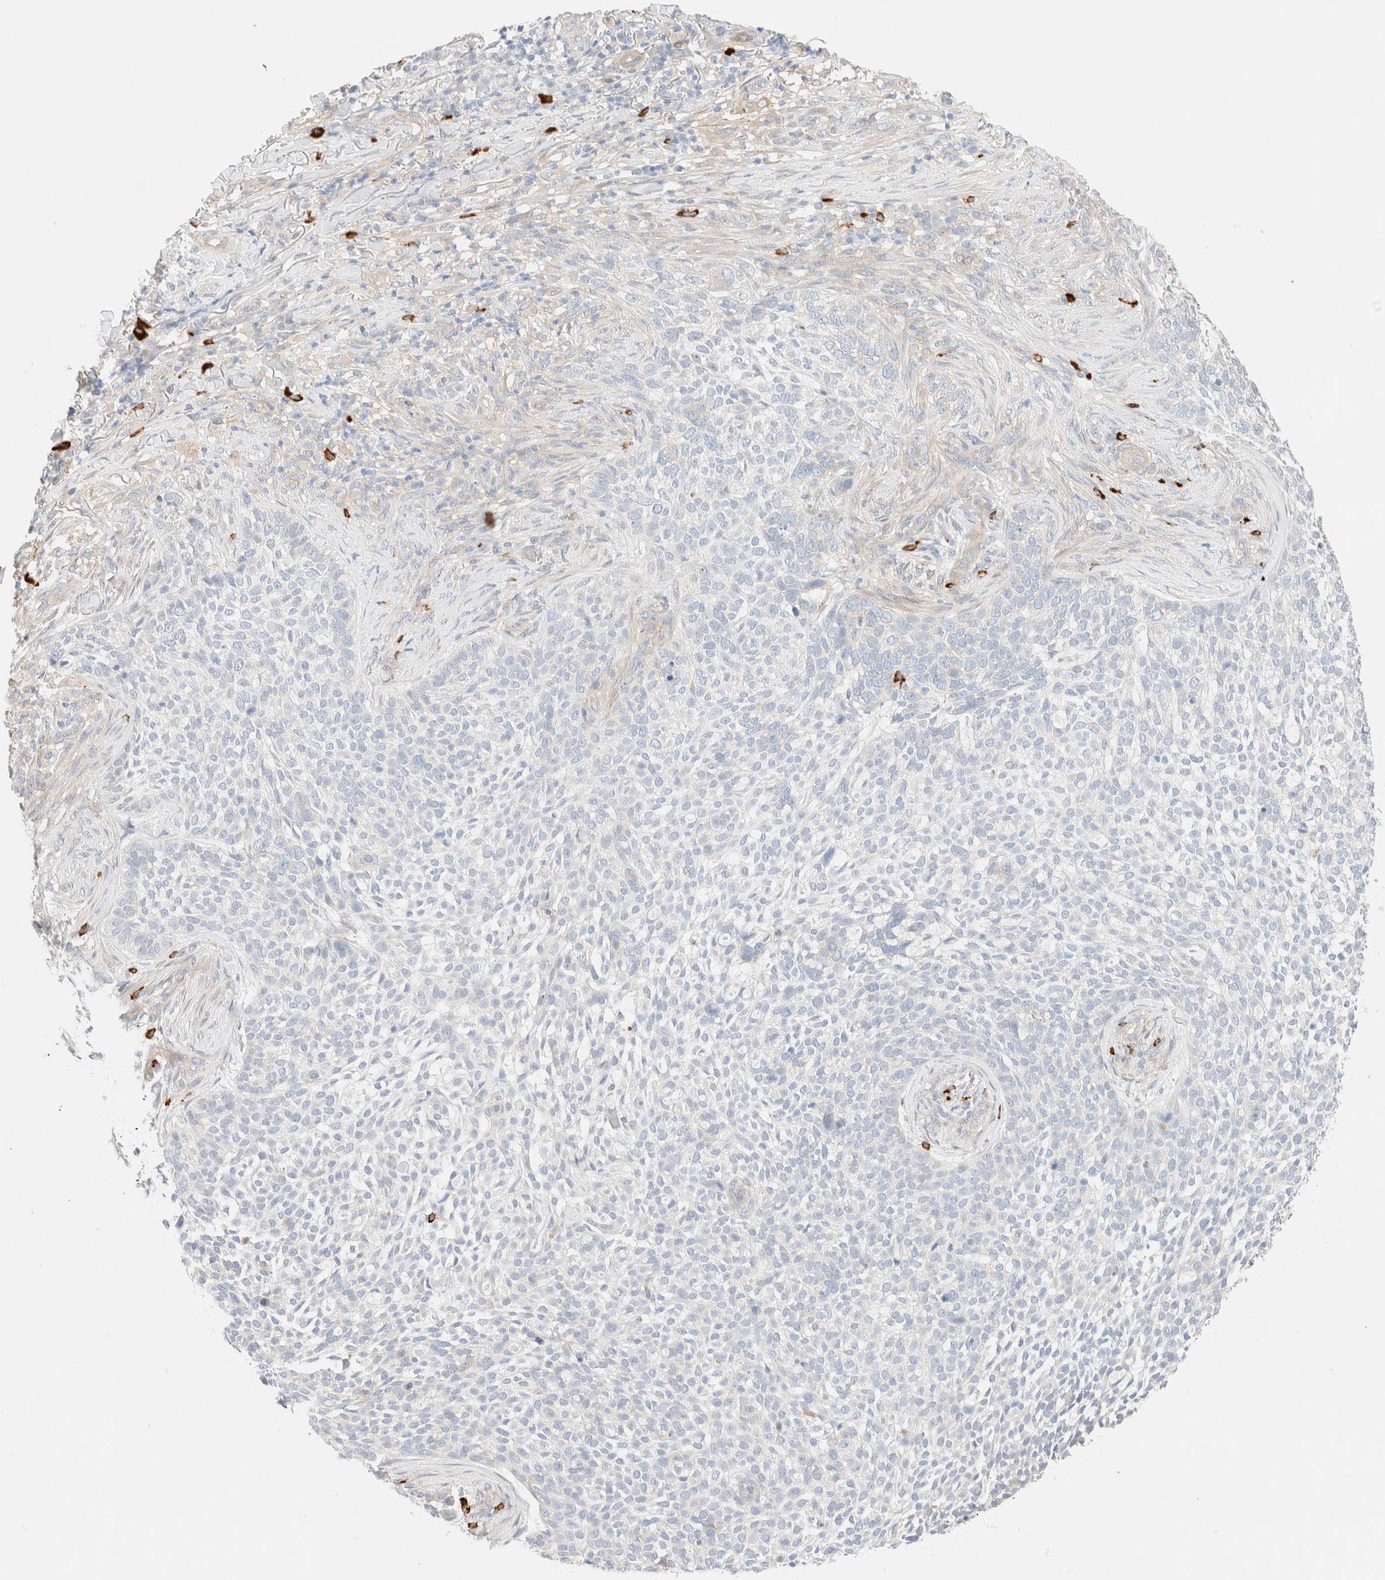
{"staining": {"intensity": "negative", "quantity": "none", "location": "none"}, "tissue": "skin cancer", "cell_type": "Tumor cells", "image_type": "cancer", "snomed": [{"axis": "morphology", "description": "Basal cell carcinoma"}, {"axis": "topography", "description": "Skin"}], "caption": "Human skin cancer (basal cell carcinoma) stained for a protein using IHC reveals no positivity in tumor cells.", "gene": "NIBAN2", "patient": {"sex": "female", "age": 64}}